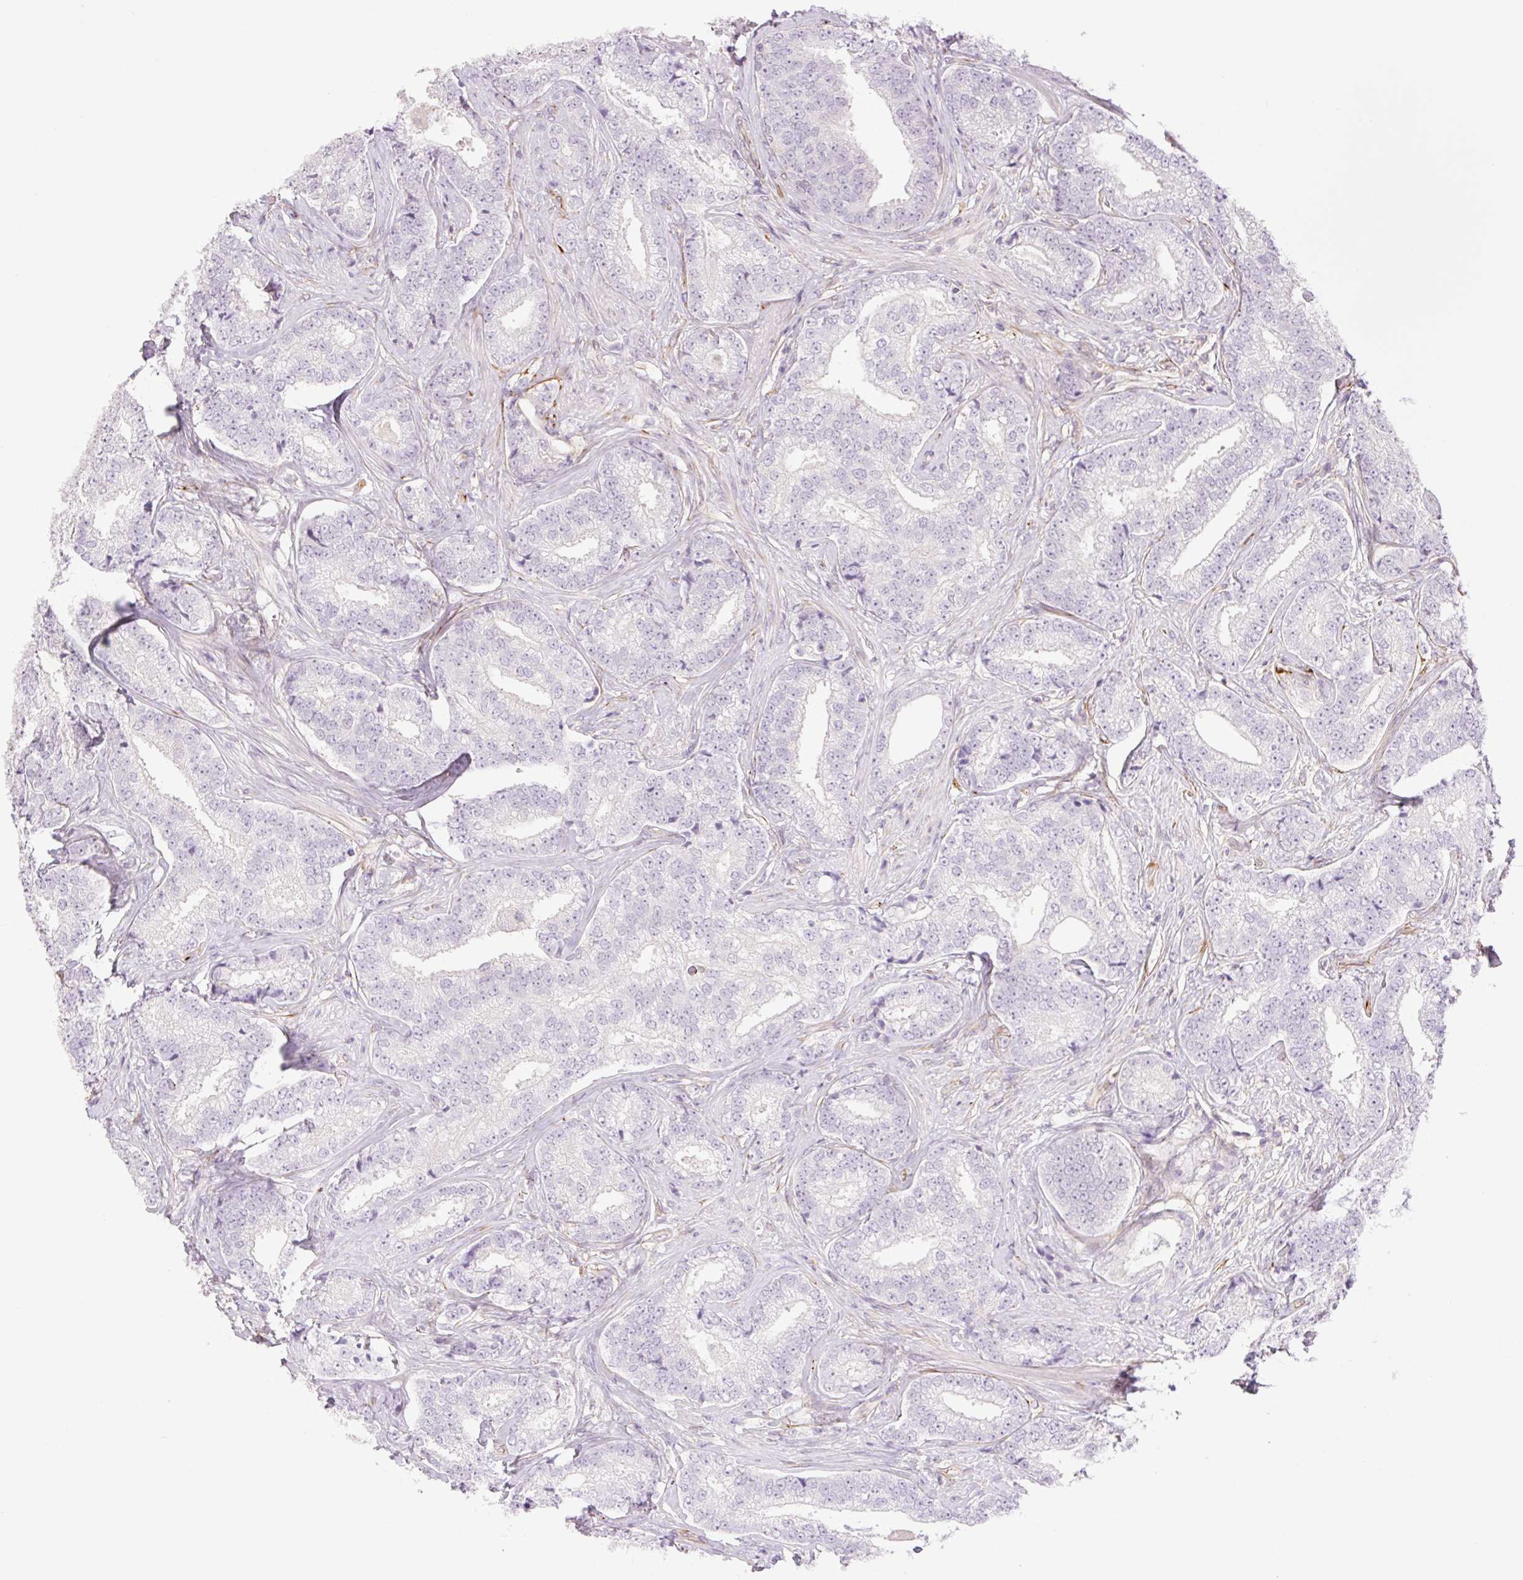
{"staining": {"intensity": "negative", "quantity": "none", "location": "none"}, "tissue": "prostate cancer", "cell_type": "Tumor cells", "image_type": "cancer", "snomed": [{"axis": "morphology", "description": "Adenocarcinoma, Low grade"}, {"axis": "topography", "description": "Prostate"}], "caption": "The immunohistochemistry image has no significant expression in tumor cells of adenocarcinoma (low-grade) (prostate) tissue.", "gene": "ZFYVE21", "patient": {"sex": "male", "age": 63}}